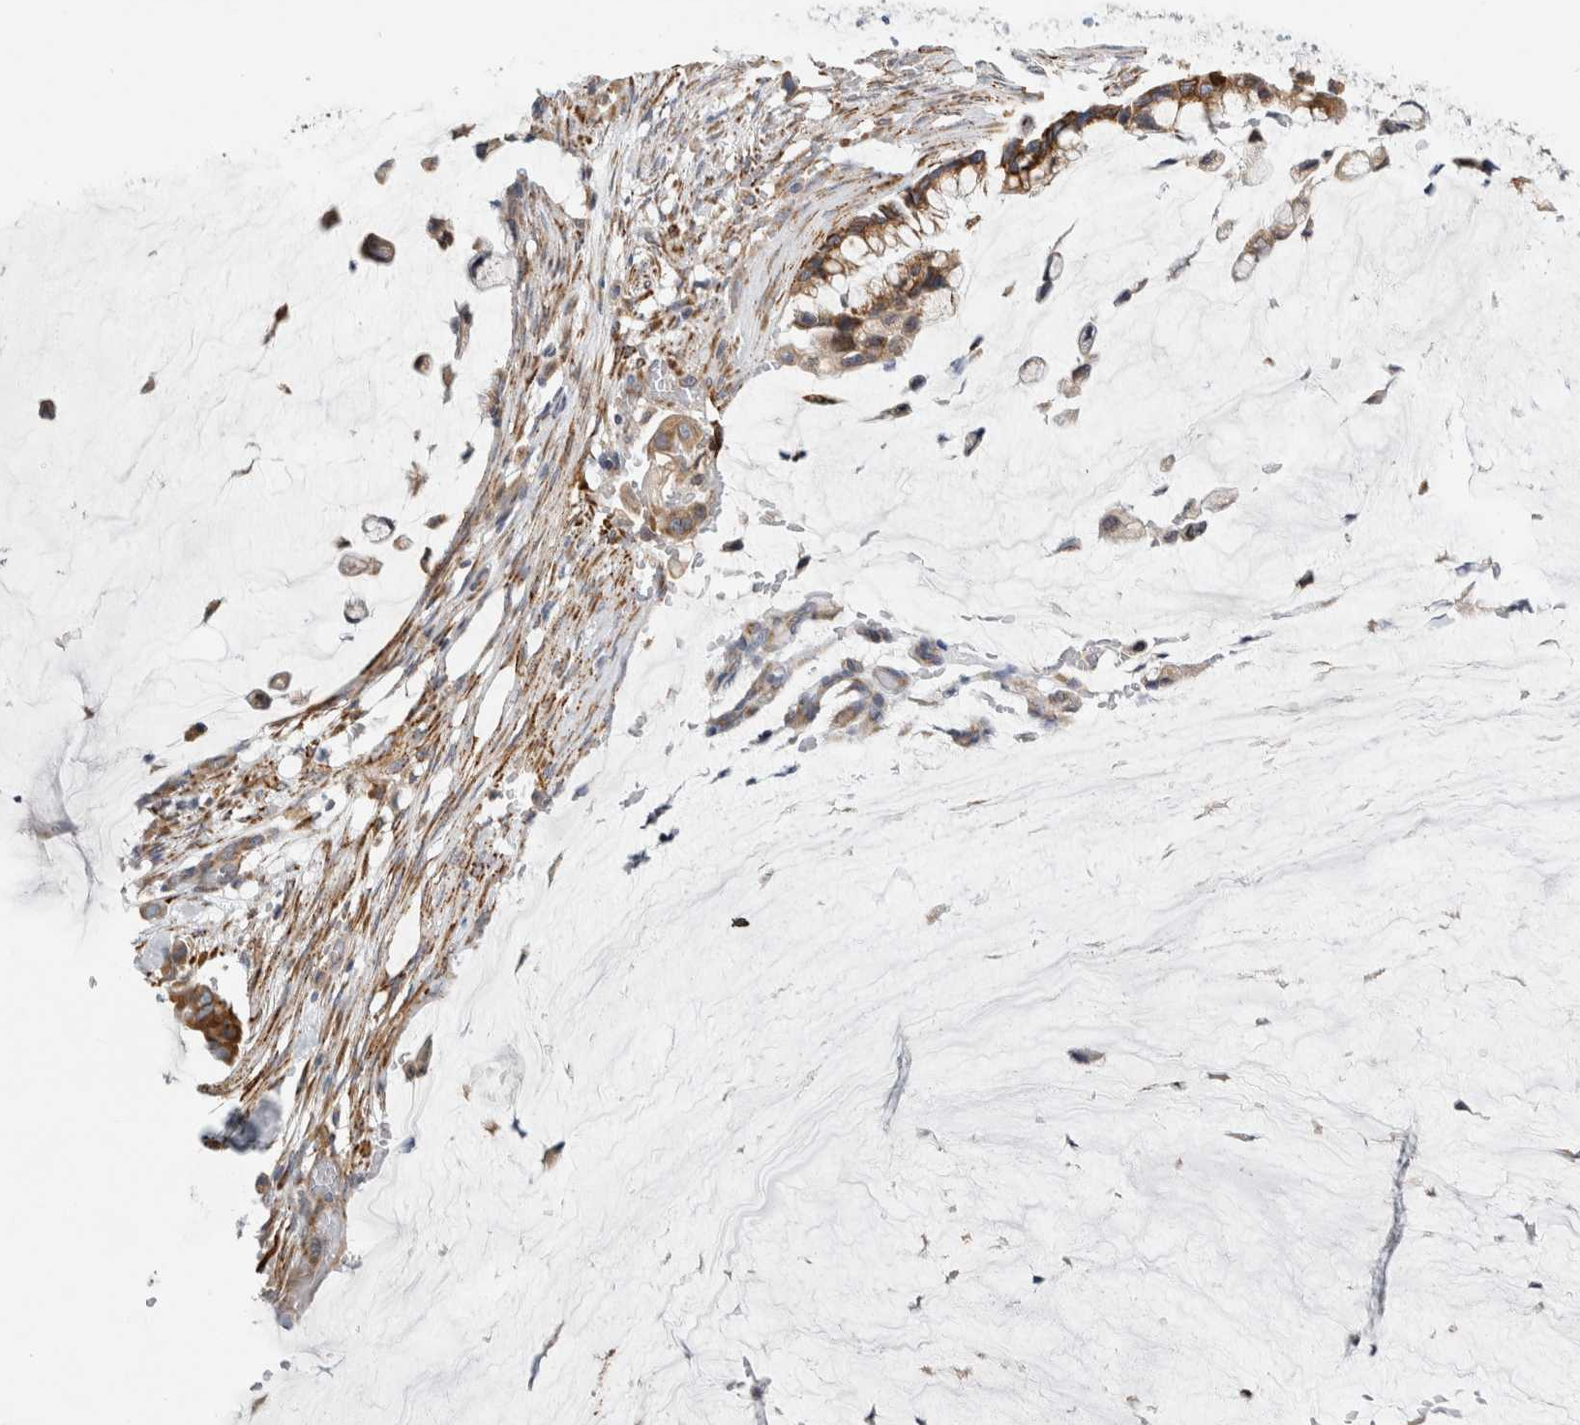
{"staining": {"intensity": "moderate", "quantity": ">75%", "location": "cytoplasmic/membranous"}, "tissue": "pancreatic cancer", "cell_type": "Tumor cells", "image_type": "cancer", "snomed": [{"axis": "morphology", "description": "Adenocarcinoma, NOS"}, {"axis": "topography", "description": "Pancreas"}], "caption": "Human pancreatic adenocarcinoma stained with a brown dye displays moderate cytoplasmic/membranous positive positivity in approximately >75% of tumor cells.", "gene": "RPN2", "patient": {"sex": "male", "age": 41}}